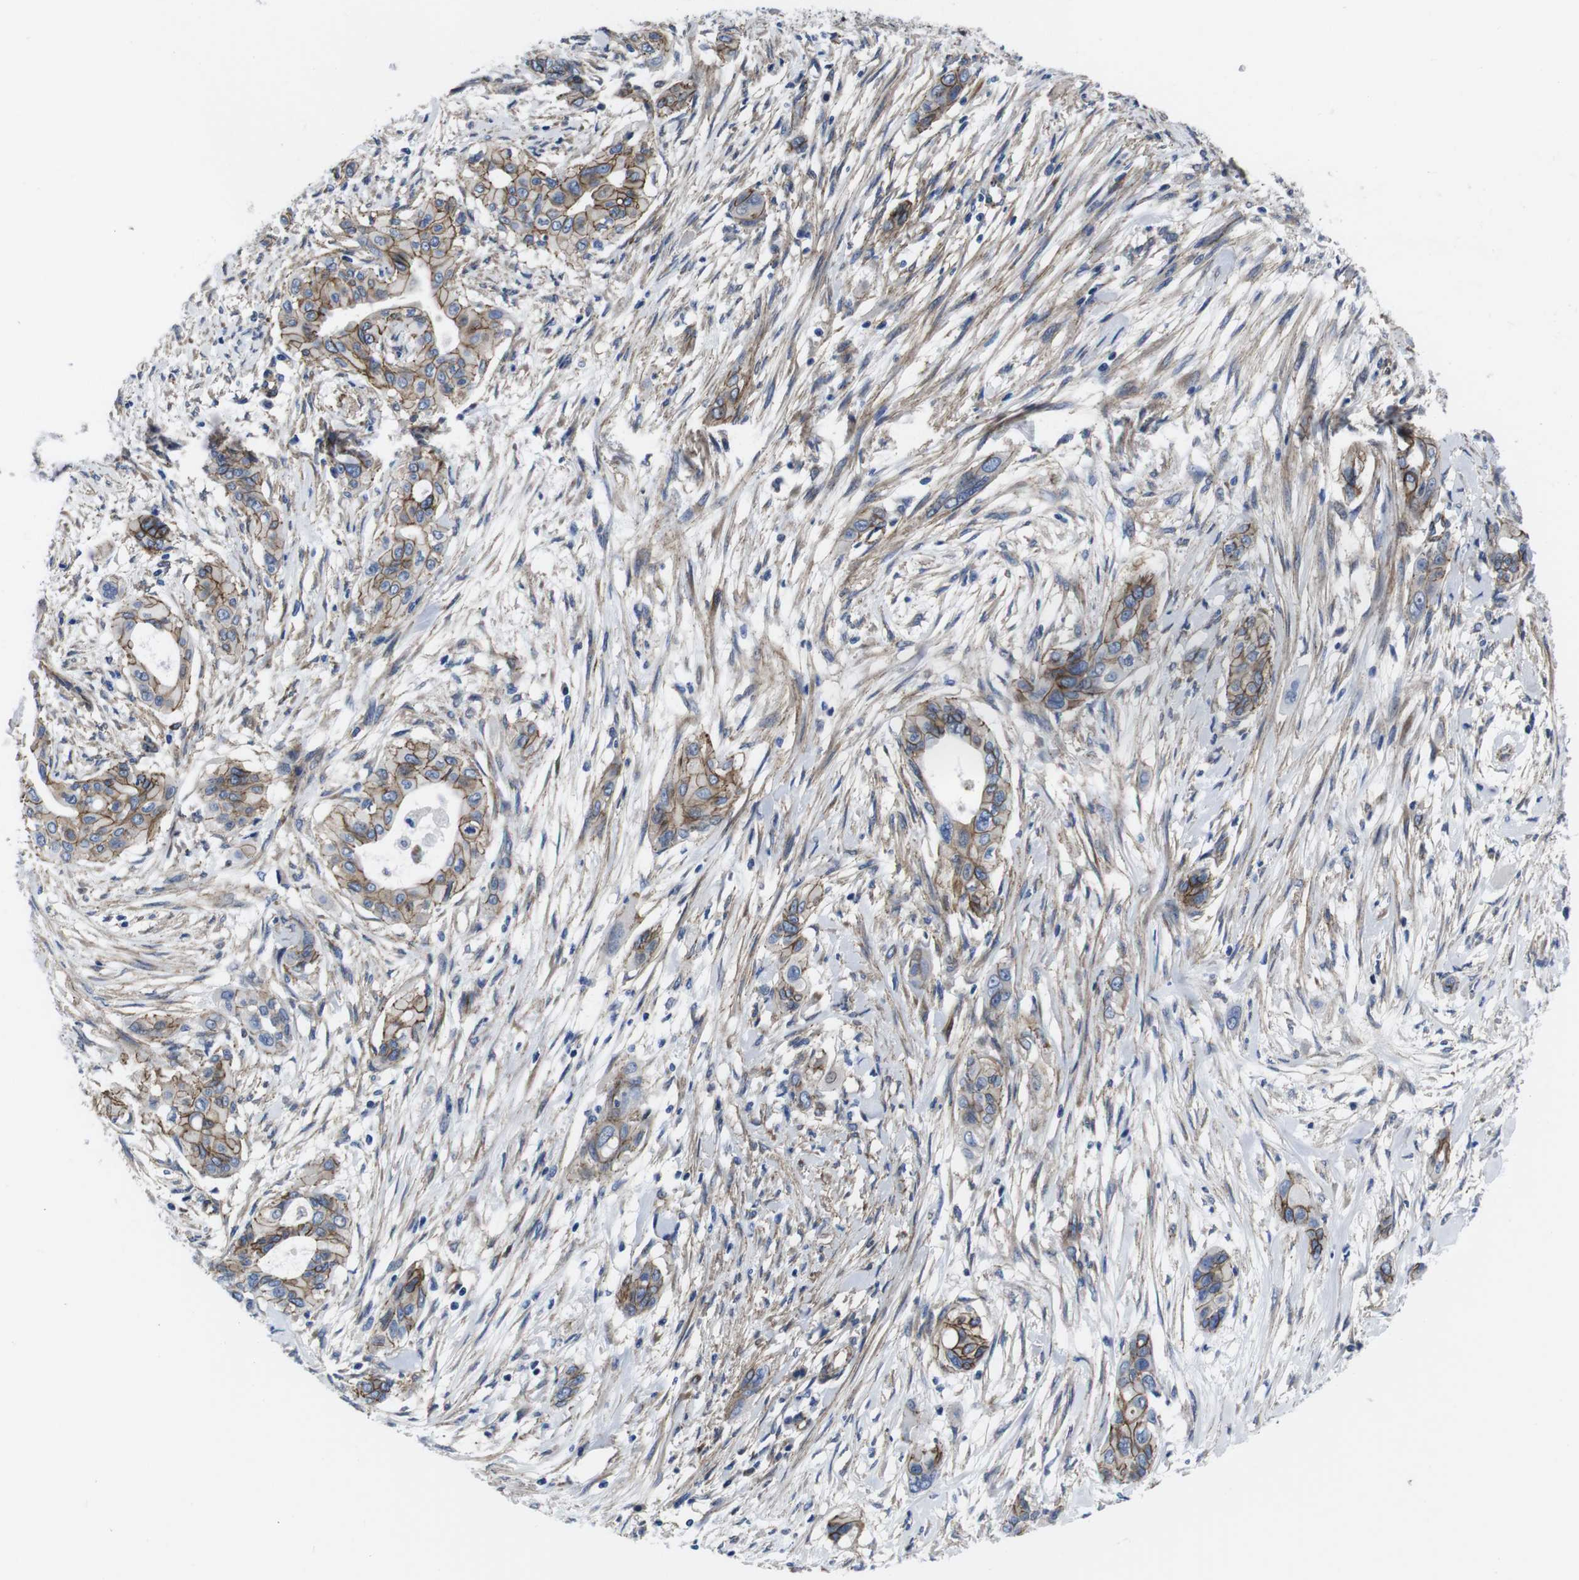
{"staining": {"intensity": "moderate", "quantity": ">75%", "location": "cytoplasmic/membranous"}, "tissue": "pancreatic cancer", "cell_type": "Tumor cells", "image_type": "cancer", "snomed": [{"axis": "morphology", "description": "Adenocarcinoma, NOS"}, {"axis": "topography", "description": "Pancreas"}], "caption": "Pancreatic cancer was stained to show a protein in brown. There is medium levels of moderate cytoplasmic/membranous positivity in about >75% of tumor cells.", "gene": "NUMB", "patient": {"sex": "female", "age": 60}}